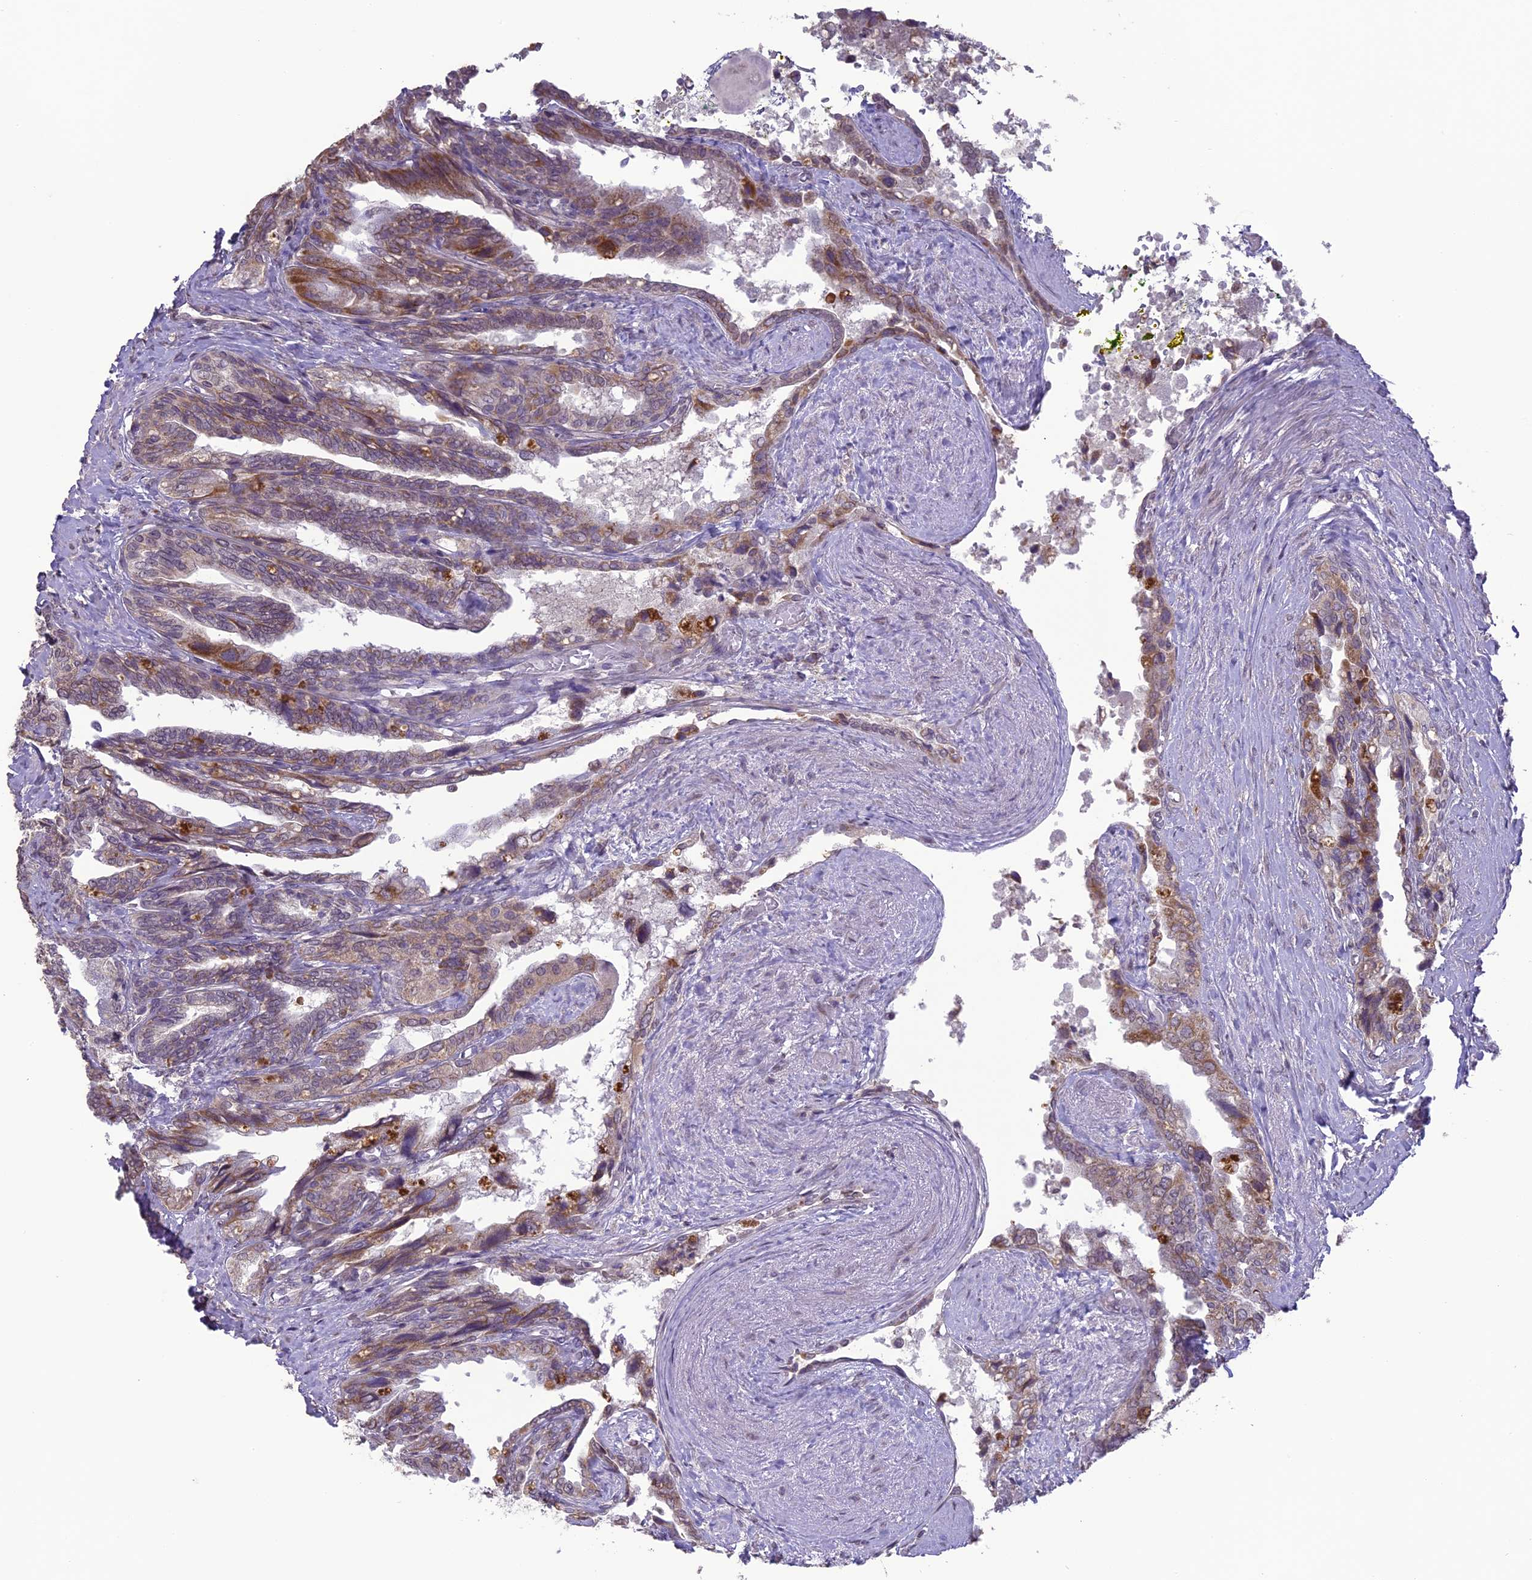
{"staining": {"intensity": "weak", "quantity": ">75%", "location": "cytoplasmic/membranous"}, "tissue": "seminal vesicle", "cell_type": "Glandular cells", "image_type": "normal", "snomed": [{"axis": "morphology", "description": "Normal tissue, NOS"}, {"axis": "topography", "description": "Seminal veicle"}, {"axis": "topography", "description": "Peripheral nerve tissue"}], "caption": "A high-resolution micrograph shows immunohistochemistry staining of benign seminal vesicle, which demonstrates weak cytoplasmic/membranous positivity in approximately >75% of glandular cells. The staining is performed using DAB brown chromogen to label protein expression. The nuclei are counter-stained blue using hematoxylin.", "gene": "ERG28", "patient": {"sex": "male", "age": 60}}